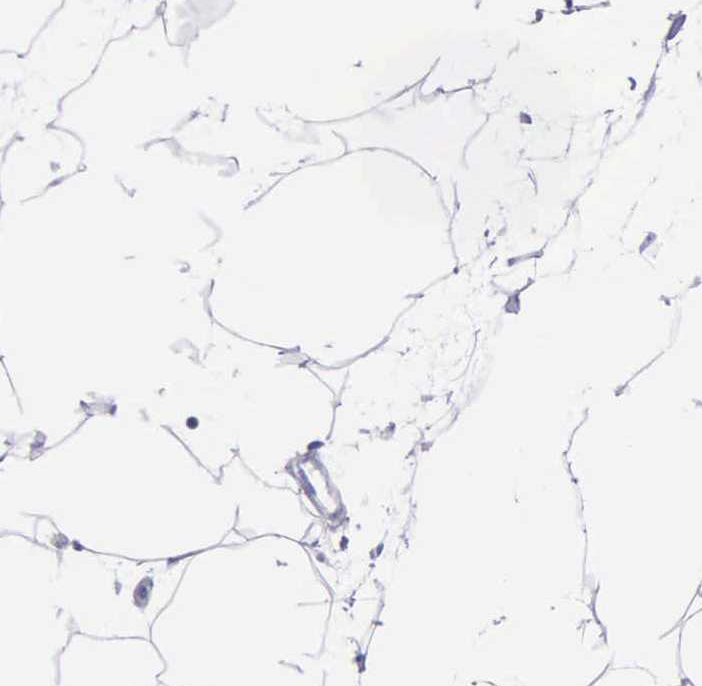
{"staining": {"intensity": "negative", "quantity": "none", "location": "none"}, "tissue": "adipose tissue", "cell_type": "Adipocytes", "image_type": "normal", "snomed": [{"axis": "morphology", "description": "Normal tissue, NOS"}, {"axis": "morphology", "description": "Duct carcinoma"}, {"axis": "topography", "description": "Breast"}, {"axis": "topography", "description": "Adipose tissue"}], "caption": "This histopathology image is of benign adipose tissue stained with immunohistochemistry to label a protein in brown with the nuclei are counter-stained blue. There is no staining in adipocytes.", "gene": "MCM2", "patient": {"sex": "female", "age": 37}}